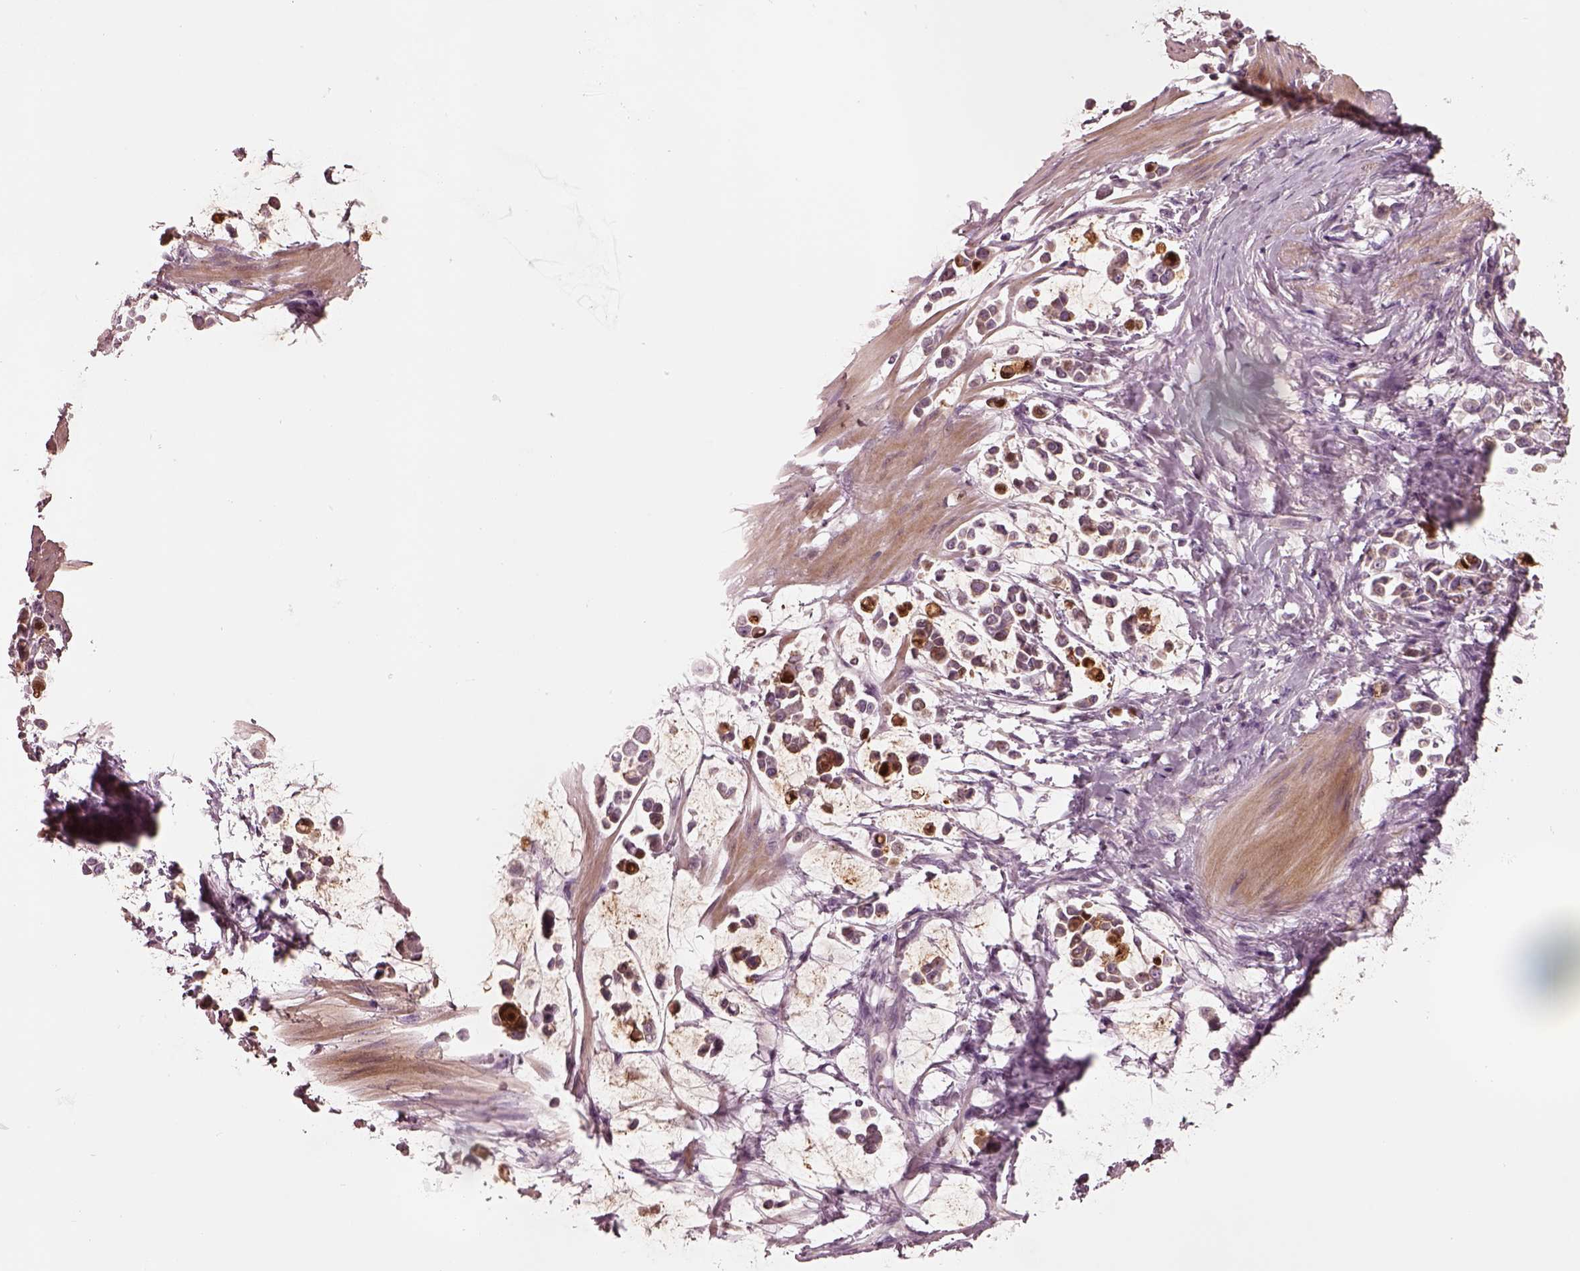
{"staining": {"intensity": "moderate", "quantity": "<25%", "location": "cytoplasmic/membranous"}, "tissue": "stomach cancer", "cell_type": "Tumor cells", "image_type": "cancer", "snomed": [{"axis": "morphology", "description": "Adenocarcinoma, NOS"}, {"axis": "topography", "description": "Stomach"}], "caption": "A brown stain highlights moderate cytoplasmic/membranous expression of a protein in human stomach adenocarcinoma tumor cells. The protein of interest is shown in brown color, while the nuclei are stained blue.", "gene": "SDCBP2", "patient": {"sex": "male", "age": 82}}